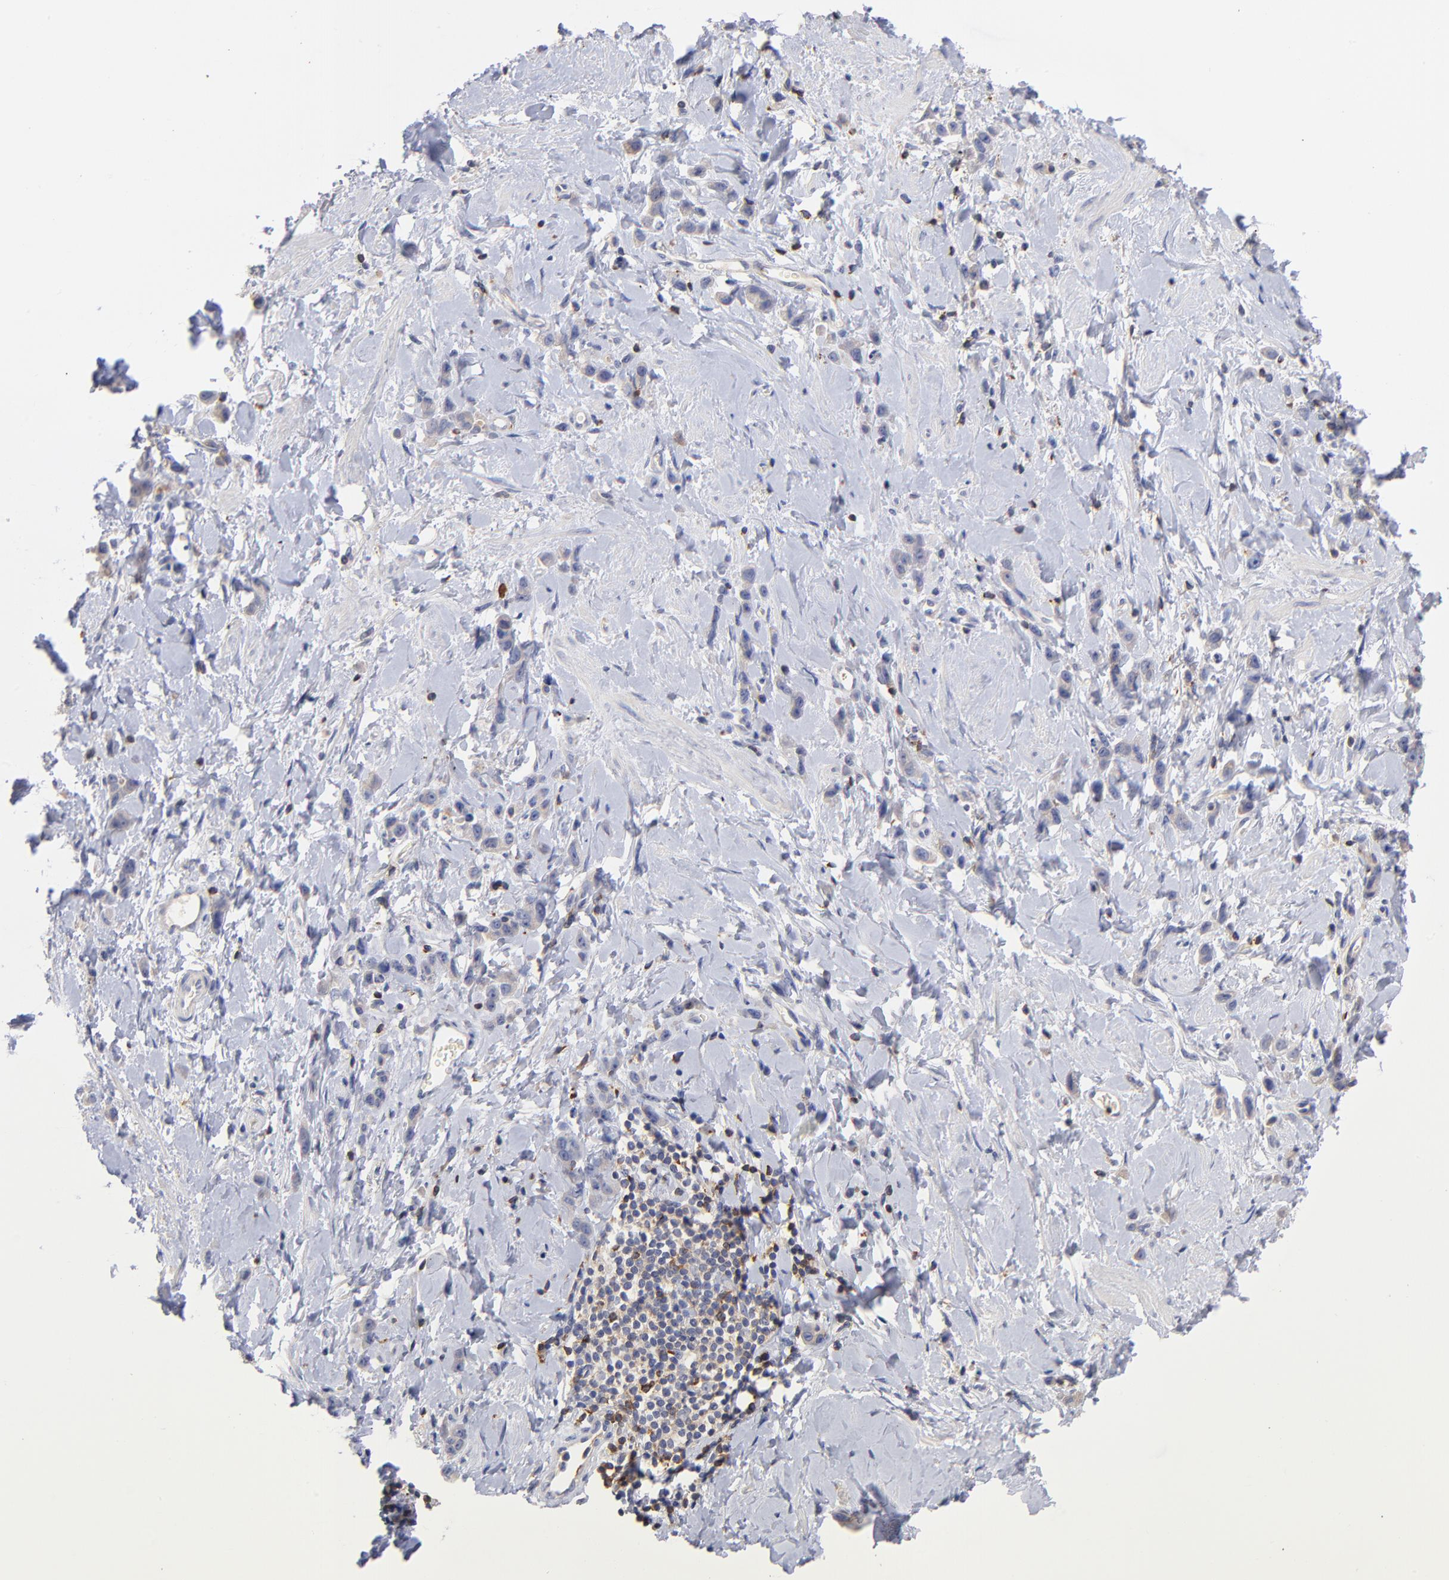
{"staining": {"intensity": "weak", "quantity": "25%-75%", "location": "cytoplasmic/membranous"}, "tissue": "stomach cancer", "cell_type": "Tumor cells", "image_type": "cancer", "snomed": [{"axis": "morphology", "description": "Normal tissue, NOS"}, {"axis": "morphology", "description": "Adenocarcinoma, NOS"}, {"axis": "topography", "description": "Stomach"}], "caption": "Immunohistochemistry image of adenocarcinoma (stomach) stained for a protein (brown), which reveals low levels of weak cytoplasmic/membranous staining in about 25%-75% of tumor cells.", "gene": "KREMEN2", "patient": {"sex": "male", "age": 82}}